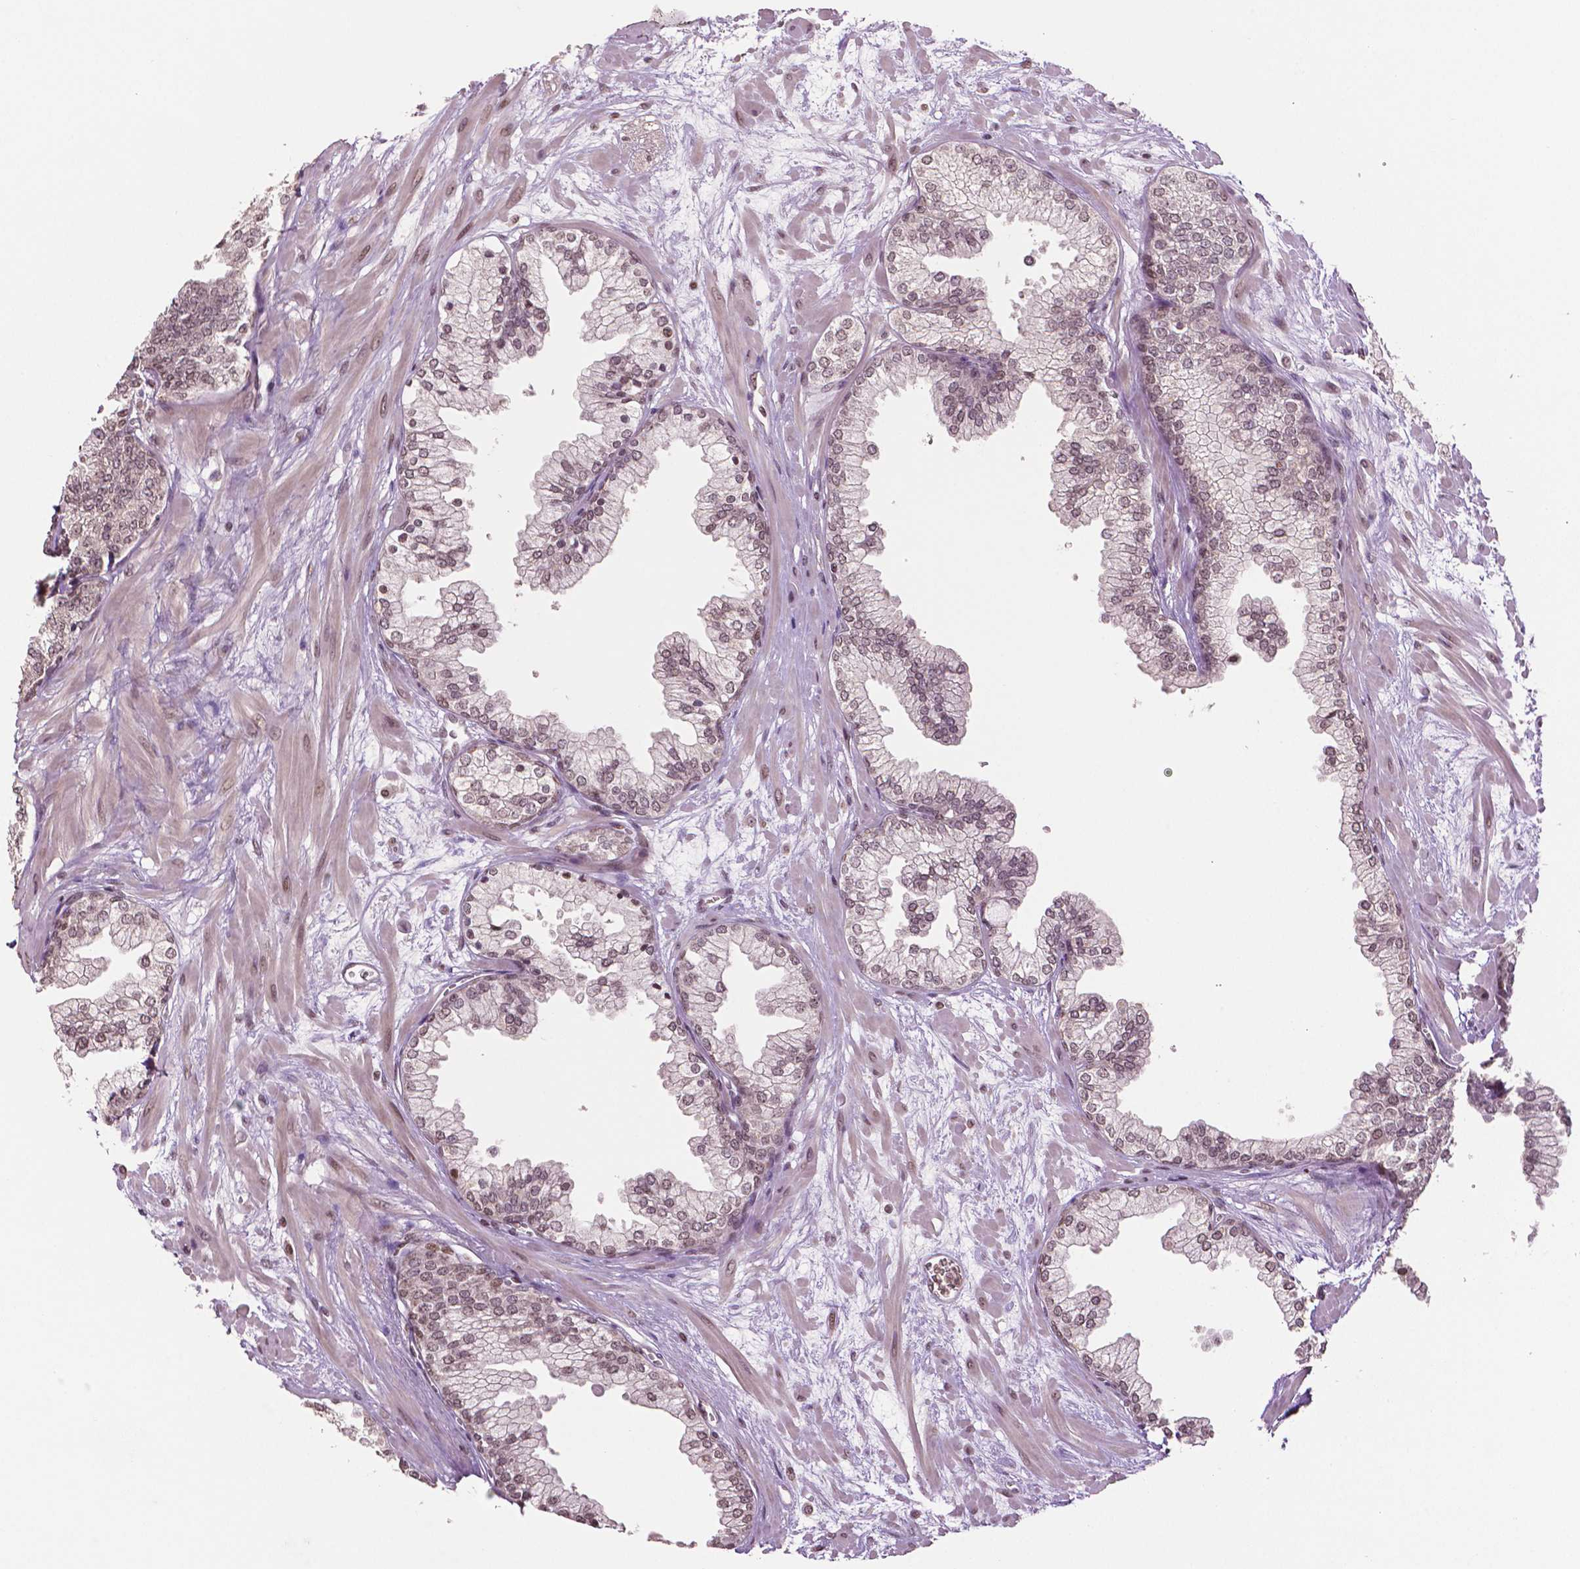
{"staining": {"intensity": "moderate", "quantity": ">75%", "location": "nuclear"}, "tissue": "prostate", "cell_type": "Glandular cells", "image_type": "normal", "snomed": [{"axis": "morphology", "description": "Normal tissue, NOS"}, {"axis": "topography", "description": "Prostate"}, {"axis": "topography", "description": "Peripheral nerve tissue"}], "caption": "Prostate was stained to show a protein in brown. There is medium levels of moderate nuclear expression in about >75% of glandular cells. The protein is stained brown, and the nuclei are stained in blue (DAB (3,3'-diaminobenzidine) IHC with brightfield microscopy, high magnification).", "gene": "DEK", "patient": {"sex": "male", "age": 61}}